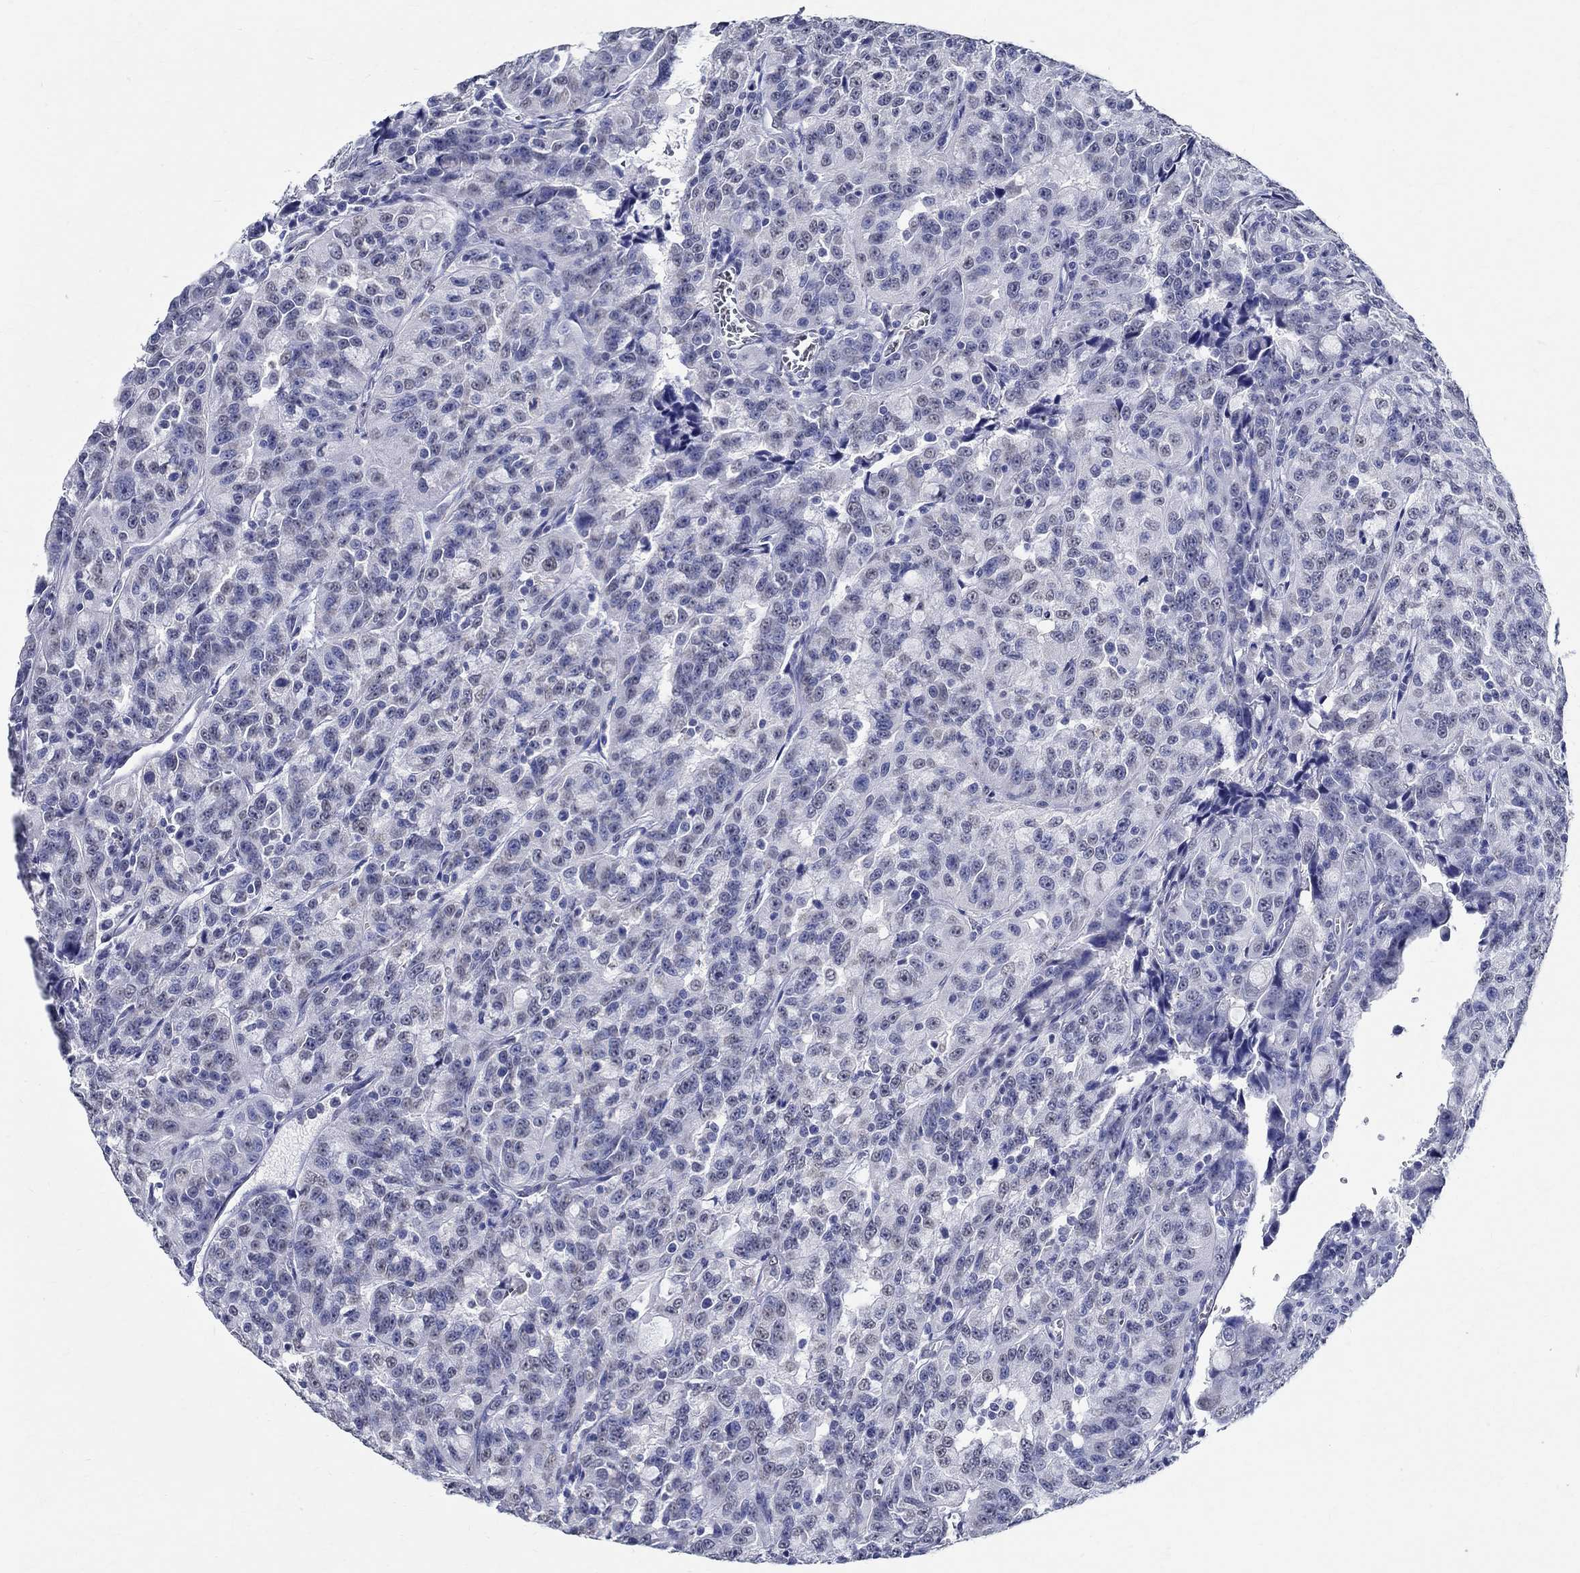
{"staining": {"intensity": "negative", "quantity": "none", "location": "none"}, "tissue": "urothelial cancer", "cell_type": "Tumor cells", "image_type": "cancer", "snomed": [{"axis": "morphology", "description": "Urothelial carcinoma, NOS"}, {"axis": "morphology", "description": "Urothelial carcinoma, High grade"}, {"axis": "topography", "description": "Urinary bladder"}], "caption": "DAB (3,3'-diaminobenzidine) immunohistochemical staining of urothelial cancer demonstrates no significant positivity in tumor cells.", "gene": "TSPAN16", "patient": {"sex": "female", "age": 73}}